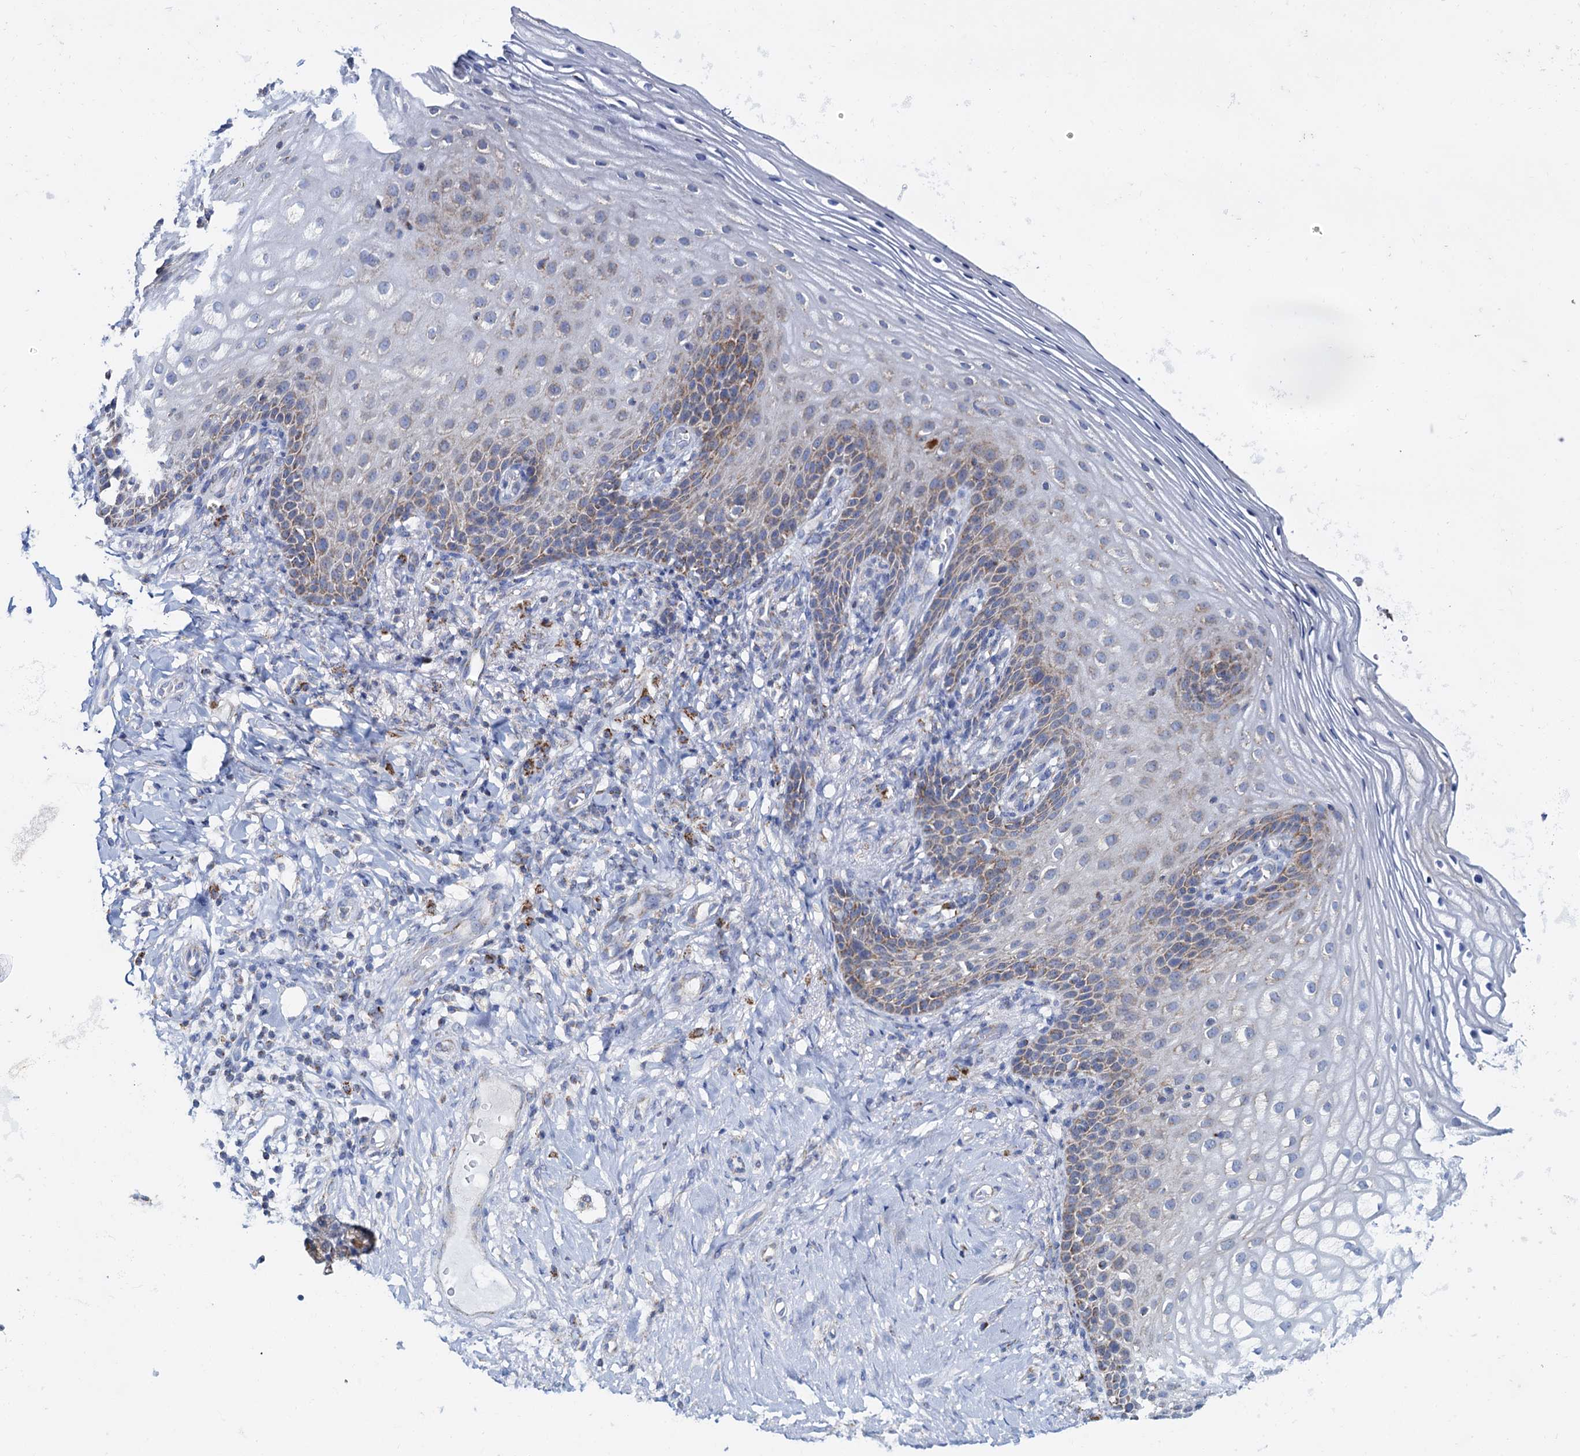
{"staining": {"intensity": "moderate", "quantity": "25%-75%", "location": "cytoplasmic/membranous"}, "tissue": "vagina", "cell_type": "Squamous epithelial cells", "image_type": "normal", "snomed": [{"axis": "morphology", "description": "Normal tissue, NOS"}, {"axis": "topography", "description": "Vagina"}], "caption": "Squamous epithelial cells display medium levels of moderate cytoplasmic/membranous expression in about 25%-75% of cells in normal vagina.", "gene": "C2CD3", "patient": {"sex": "female", "age": 60}}